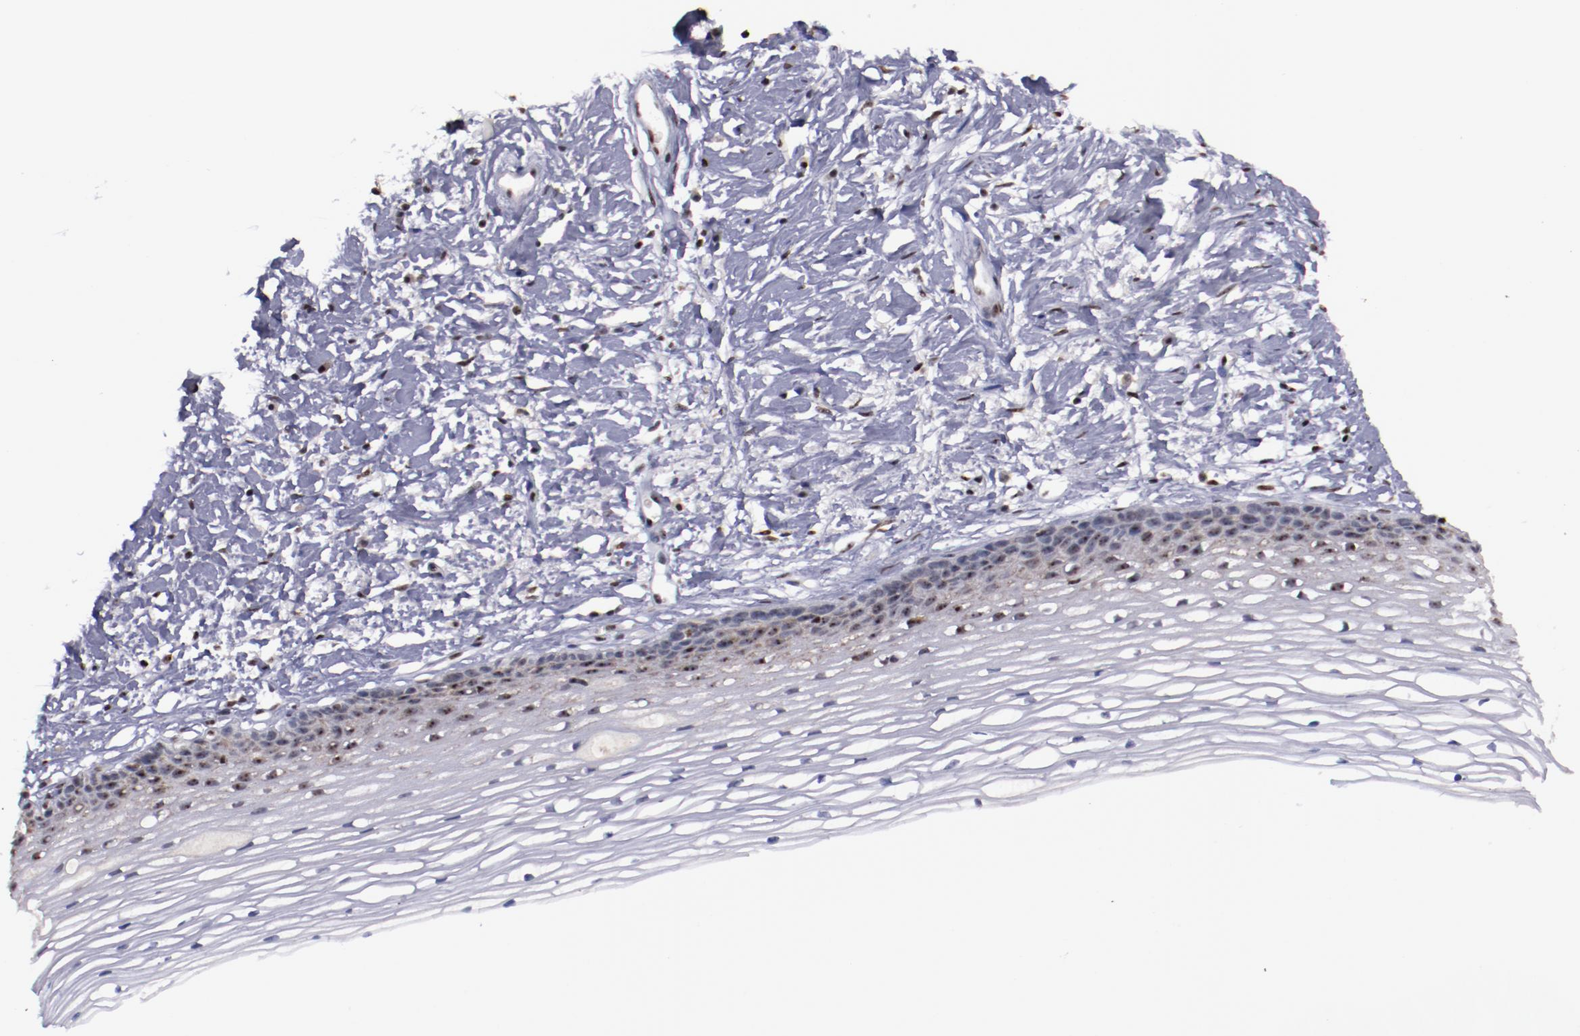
{"staining": {"intensity": "moderate", "quantity": ">75%", "location": "cytoplasmic/membranous,nuclear"}, "tissue": "cervix", "cell_type": "Glandular cells", "image_type": "normal", "snomed": [{"axis": "morphology", "description": "Normal tissue, NOS"}, {"axis": "topography", "description": "Cervix"}], "caption": "Cervix stained with immunohistochemistry (IHC) exhibits moderate cytoplasmic/membranous,nuclear expression in about >75% of glandular cells.", "gene": "DDX24", "patient": {"sex": "female", "age": 77}}